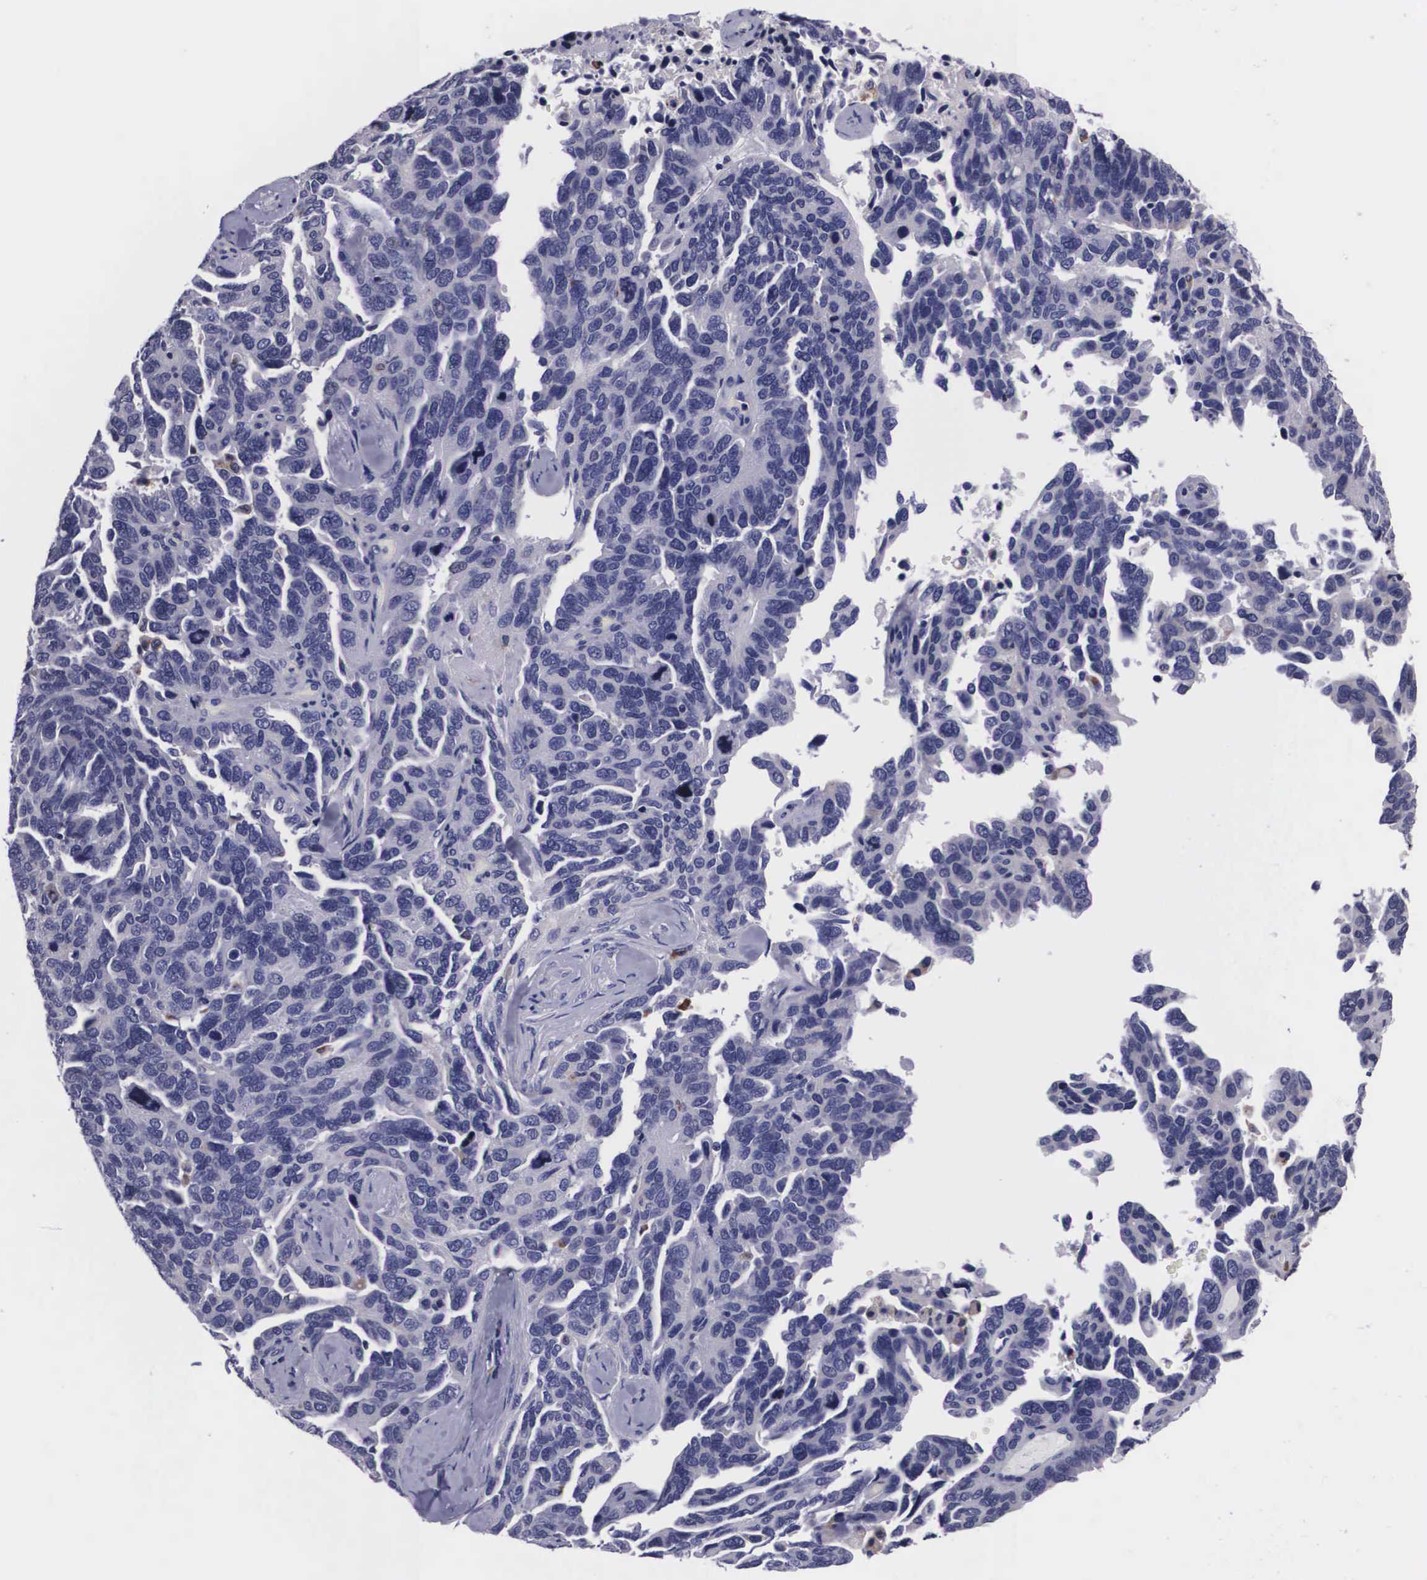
{"staining": {"intensity": "weak", "quantity": "<25%", "location": "cytoplasmic/membranous"}, "tissue": "ovarian cancer", "cell_type": "Tumor cells", "image_type": "cancer", "snomed": [{"axis": "morphology", "description": "Cystadenocarcinoma, serous, NOS"}, {"axis": "topography", "description": "Ovary"}], "caption": "The image displays no staining of tumor cells in serous cystadenocarcinoma (ovarian).", "gene": "CRELD2", "patient": {"sex": "female", "age": 64}}